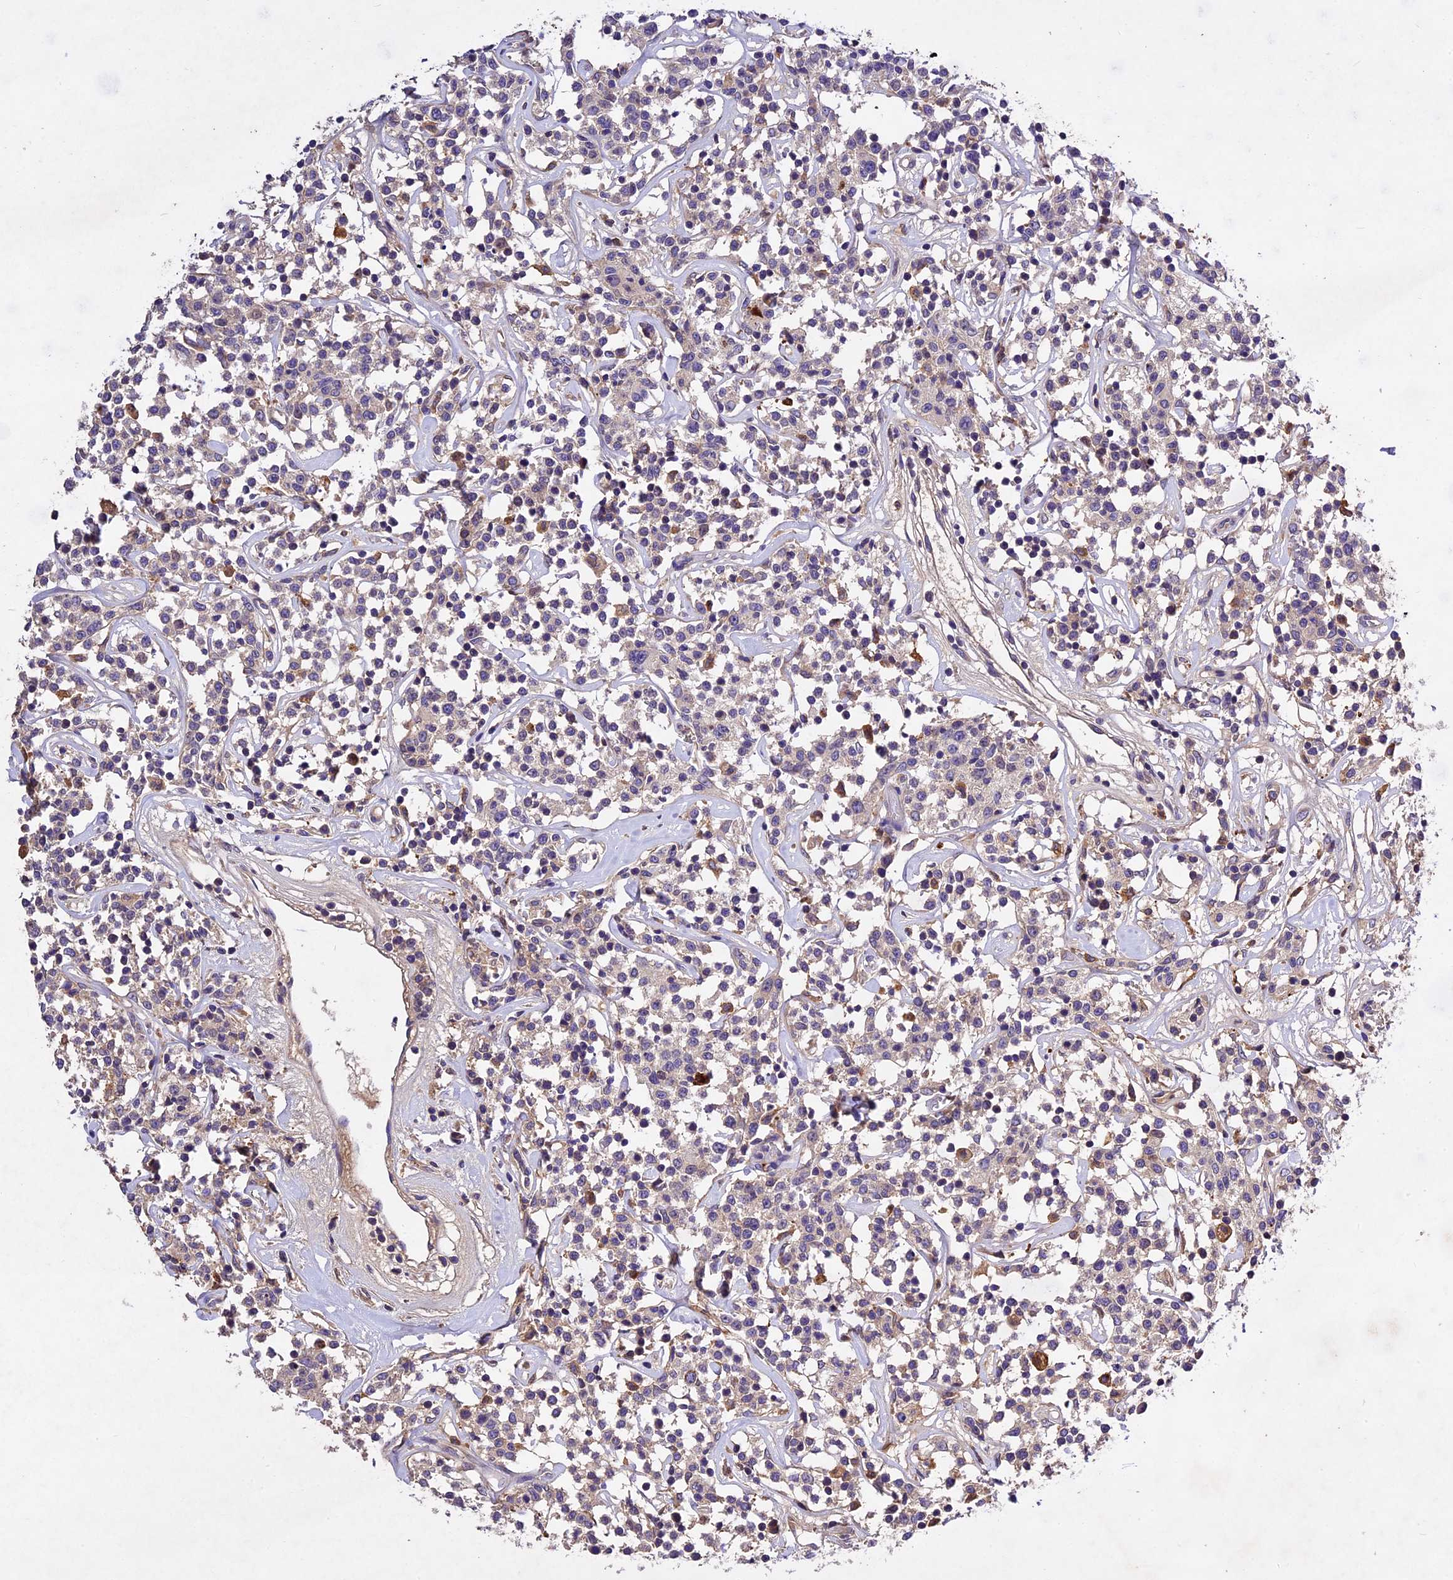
{"staining": {"intensity": "weak", "quantity": "<25%", "location": "cytoplasmic/membranous"}, "tissue": "lymphoma", "cell_type": "Tumor cells", "image_type": "cancer", "snomed": [{"axis": "morphology", "description": "Malignant lymphoma, non-Hodgkin's type, Low grade"}, {"axis": "topography", "description": "Small intestine"}], "caption": "IHC micrograph of malignant lymphoma, non-Hodgkin's type (low-grade) stained for a protein (brown), which shows no expression in tumor cells. Brightfield microscopy of immunohistochemistry (IHC) stained with DAB (3,3'-diaminobenzidine) (brown) and hematoxylin (blue), captured at high magnification.", "gene": "CILP2", "patient": {"sex": "female", "age": 59}}